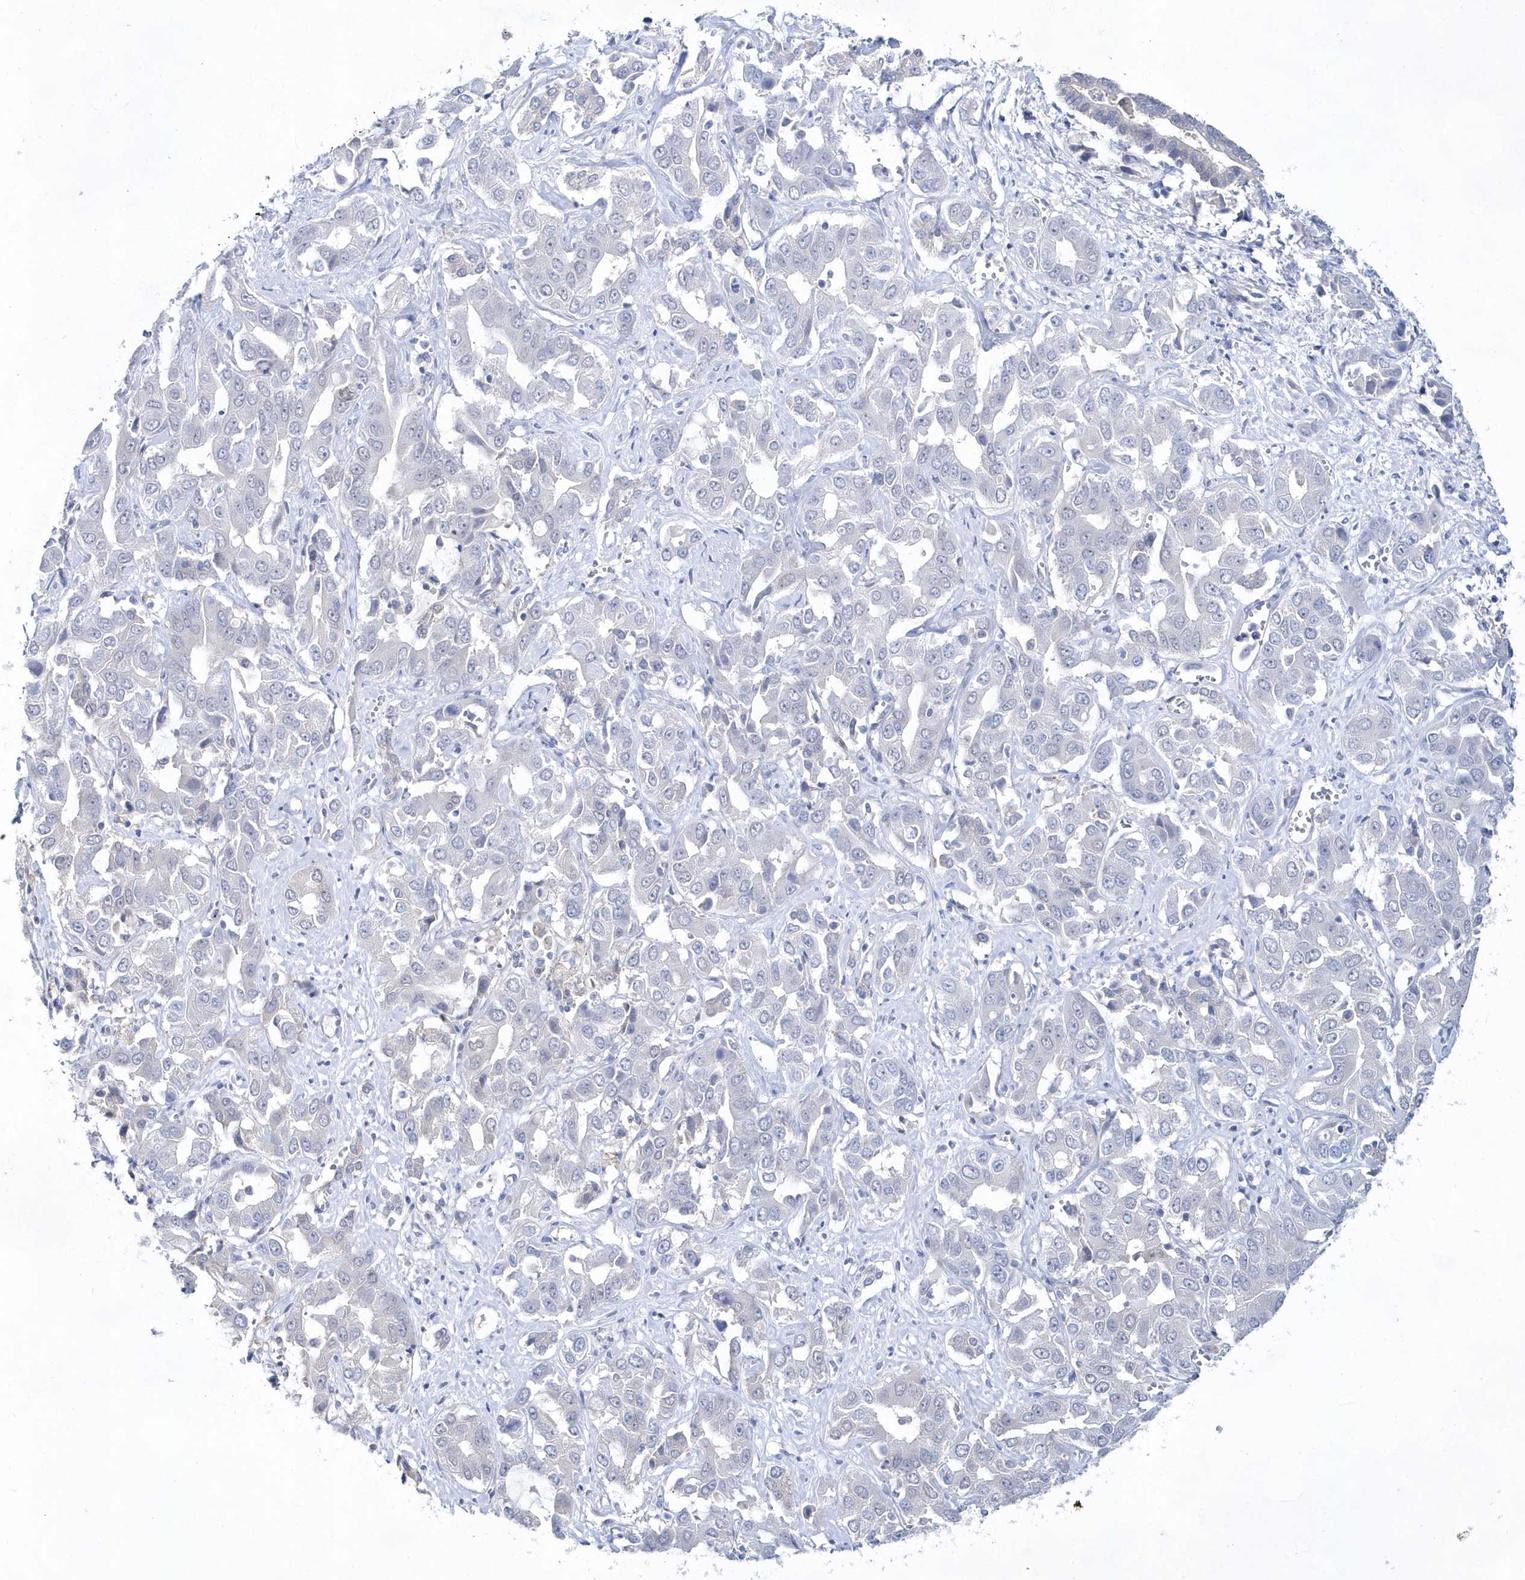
{"staining": {"intensity": "negative", "quantity": "none", "location": "none"}, "tissue": "liver cancer", "cell_type": "Tumor cells", "image_type": "cancer", "snomed": [{"axis": "morphology", "description": "Cholangiocarcinoma"}, {"axis": "topography", "description": "Liver"}], "caption": "This image is of liver cancer (cholangiocarcinoma) stained with immunohistochemistry (IHC) to label a protein in brown with the nuclei are counter-stained blue. There is no positivity in tumor cells.", "gene": "BDH2", "patient": {"sex": "female", "age": 52}}